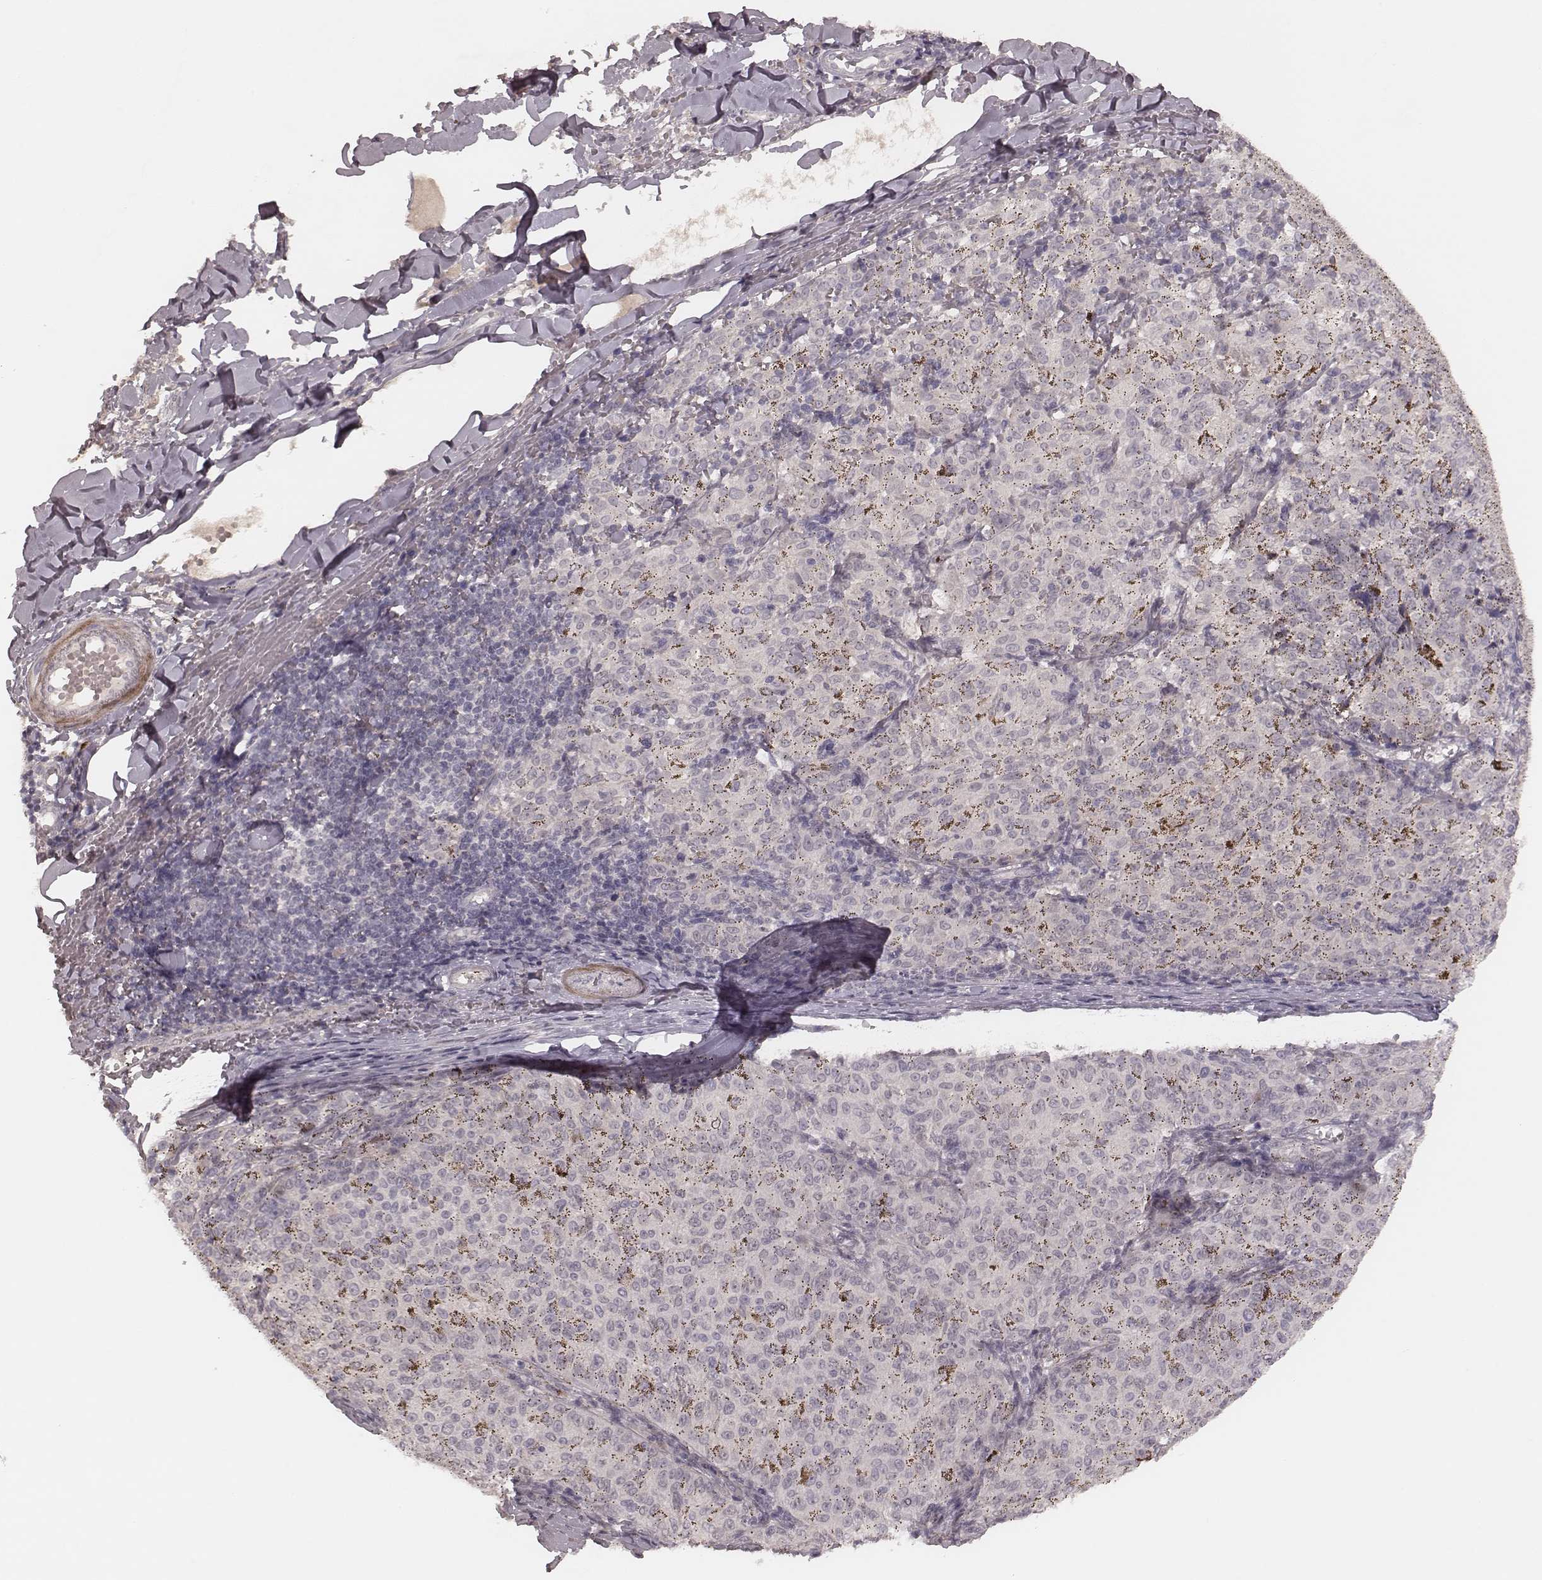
{"staining": {"intensity": "negative", "quantity": "none", "location": "none"}, "tissue": "melanoma", "cell_type": "Tumor cells", "image_type": "cancer", "snomed": [{"axis": "morphology", "description": "Malignant melanoma, NOS"}, {"axis": "topography", "description": "Skin"}], "caption": "IHC micrograph of neoplastic tissue: malignant melanoma stained with DAB (3,3'-diaminobenzidine) displays no significant protein positivity in tumor cells.", "gene": "FAM13B", "patient": {"sex": "female", "age": 72}}